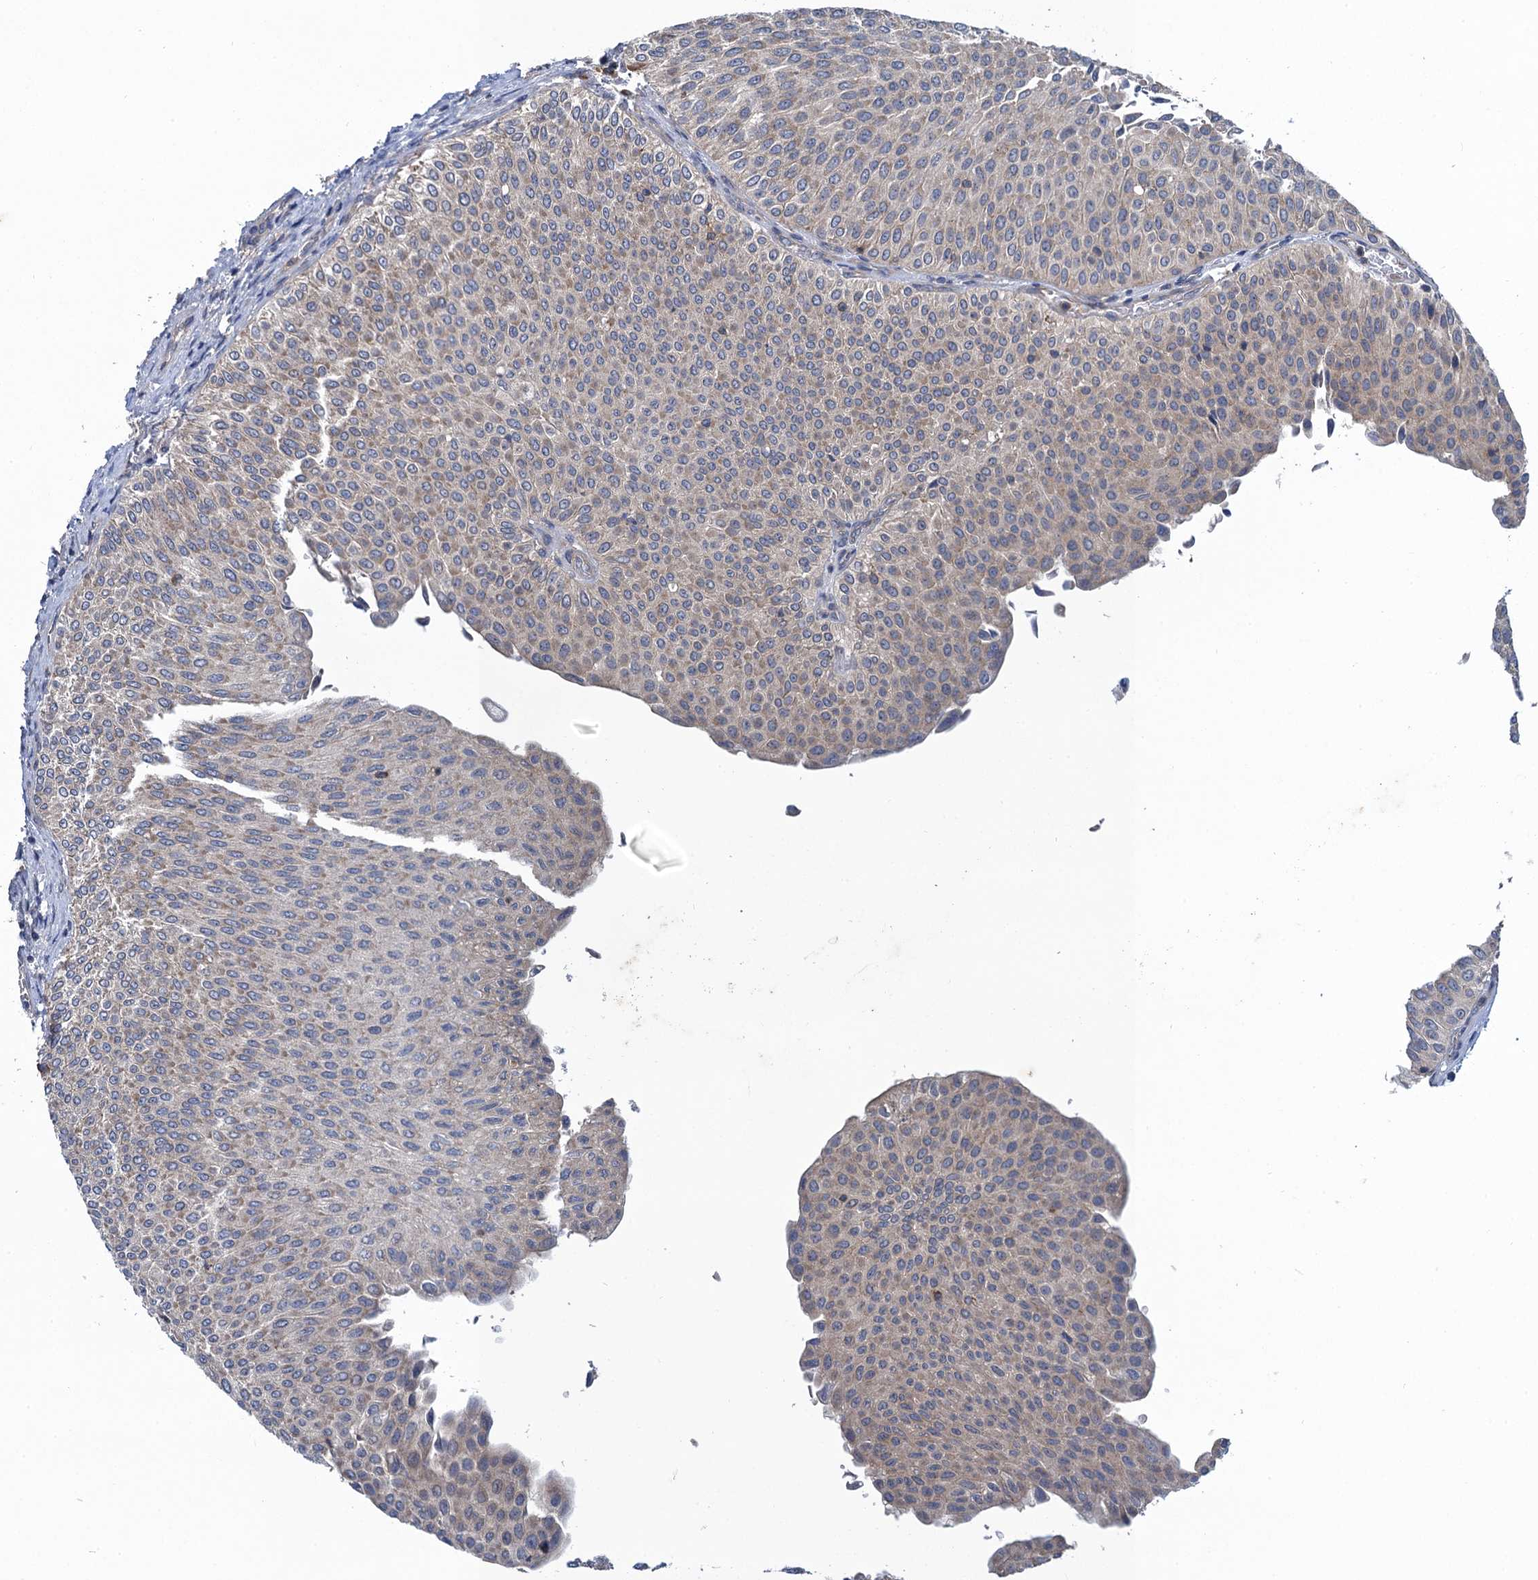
{"staining": {"intensity": "weak", "quantity": "<25%", "location": "cytoplasmic/membranous"}, "tissue": "urothelial cancer", "cell_type": "Tumor cells", "image_type": "cancer", "snomed": [{"axis": "morphology", "description": "Urothelial carcinoma, Low grade"}, {"axis": "topography", "description": "Urinary bladder"}], "caption": "DAB immunohistochemical staining of human urothelial cancer exhibits no significant expression in tumor cells.", "gene": "SNAP29", "patient": {"sex": "male", "age": 78}}